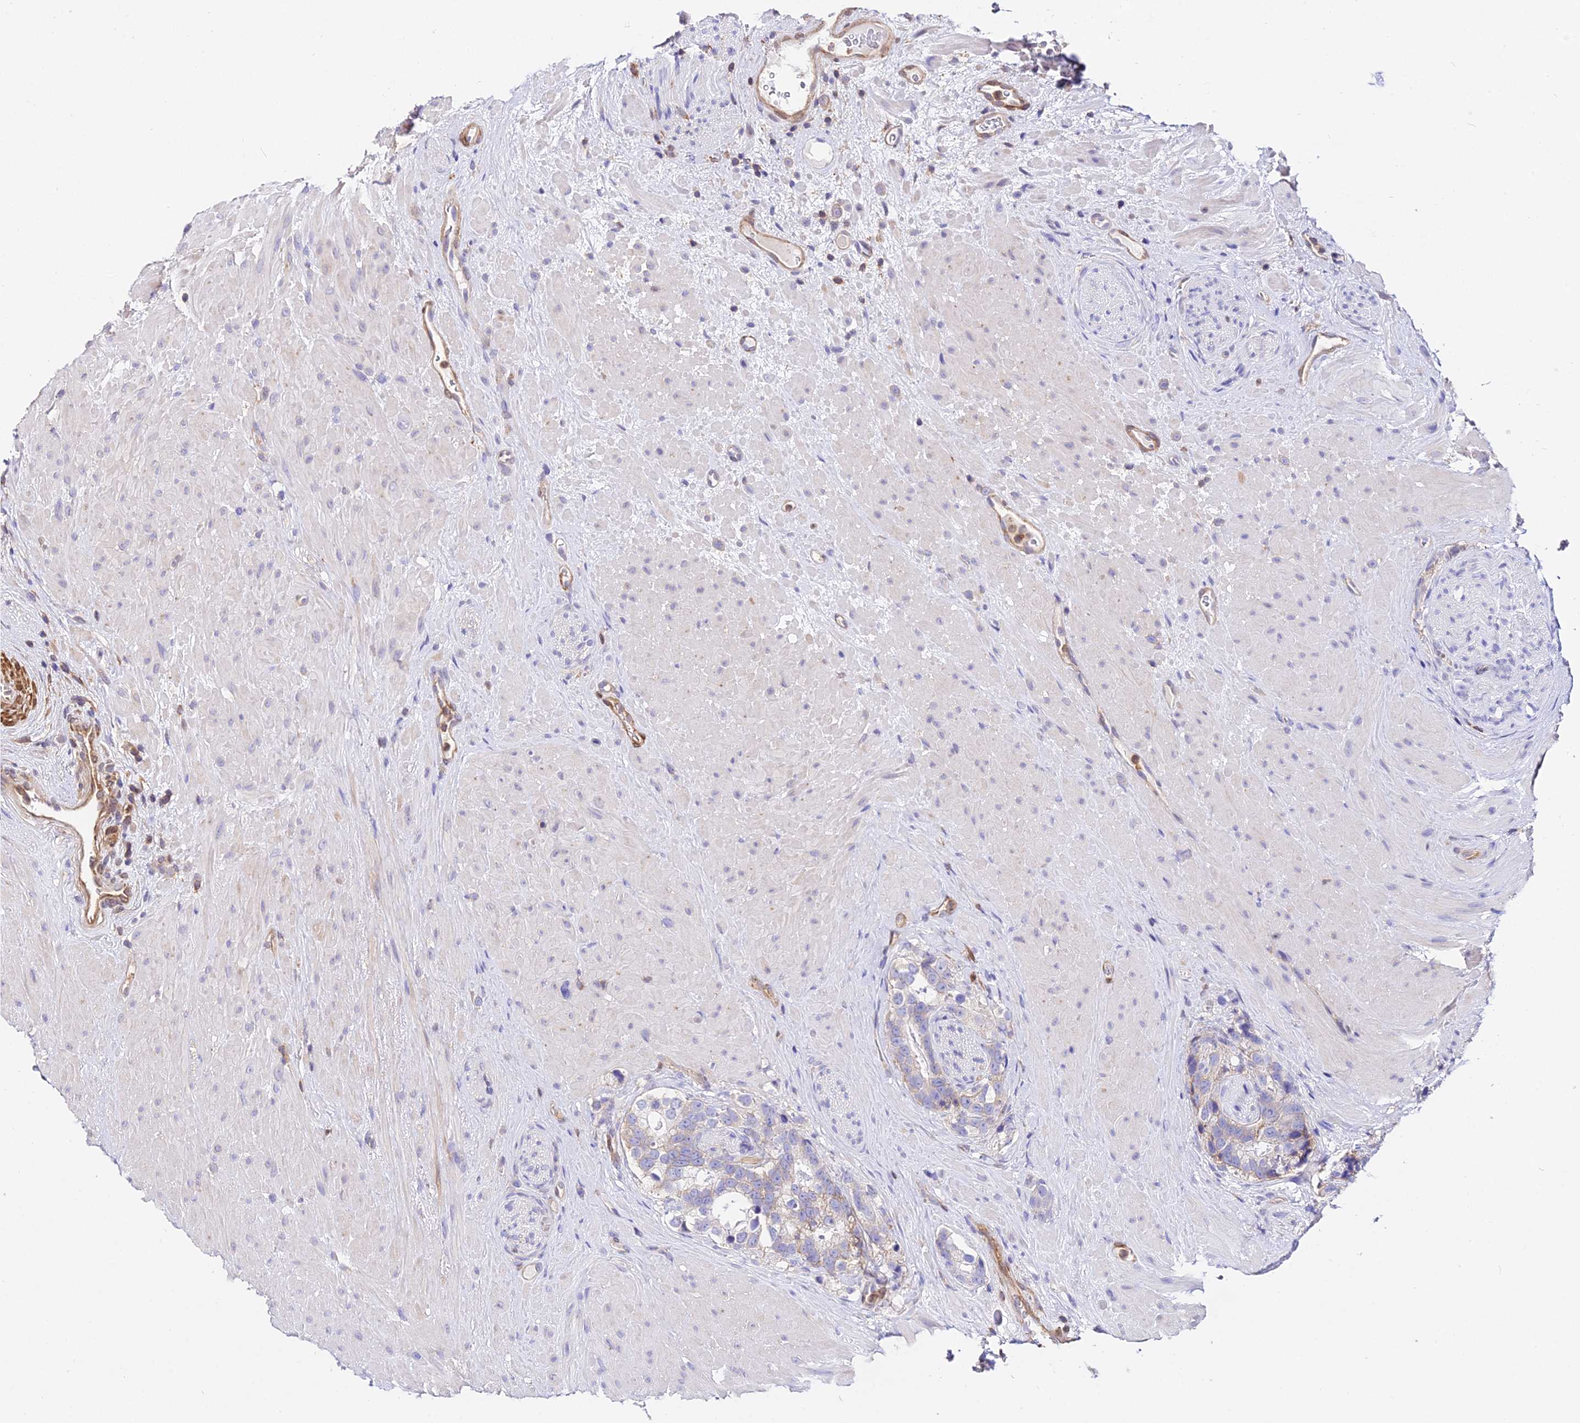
{"staining": {"intensity": "weak", "quantity": "<25%", "location": "cytoplasmic/membranous"}, "tissue": "prostate cancer", "cell_type": "Tumor cells", "image_type": "cancer", "snomed": [{"axis": "morphology", "description": "Adenocarcinoma, High grade"}, {"axis": "topography", "description": "Prostate"}], "caption": "IHC photomicrograph of neoplastic tissue: human high-grade adenocarcinoma (prostate) stained with DAB (3,3'-diaminobenzidine) exhibits no significant protein staining in tumor cells.", "gene": "CSRP1", "patient": {"sex": "male", "age": 74}}